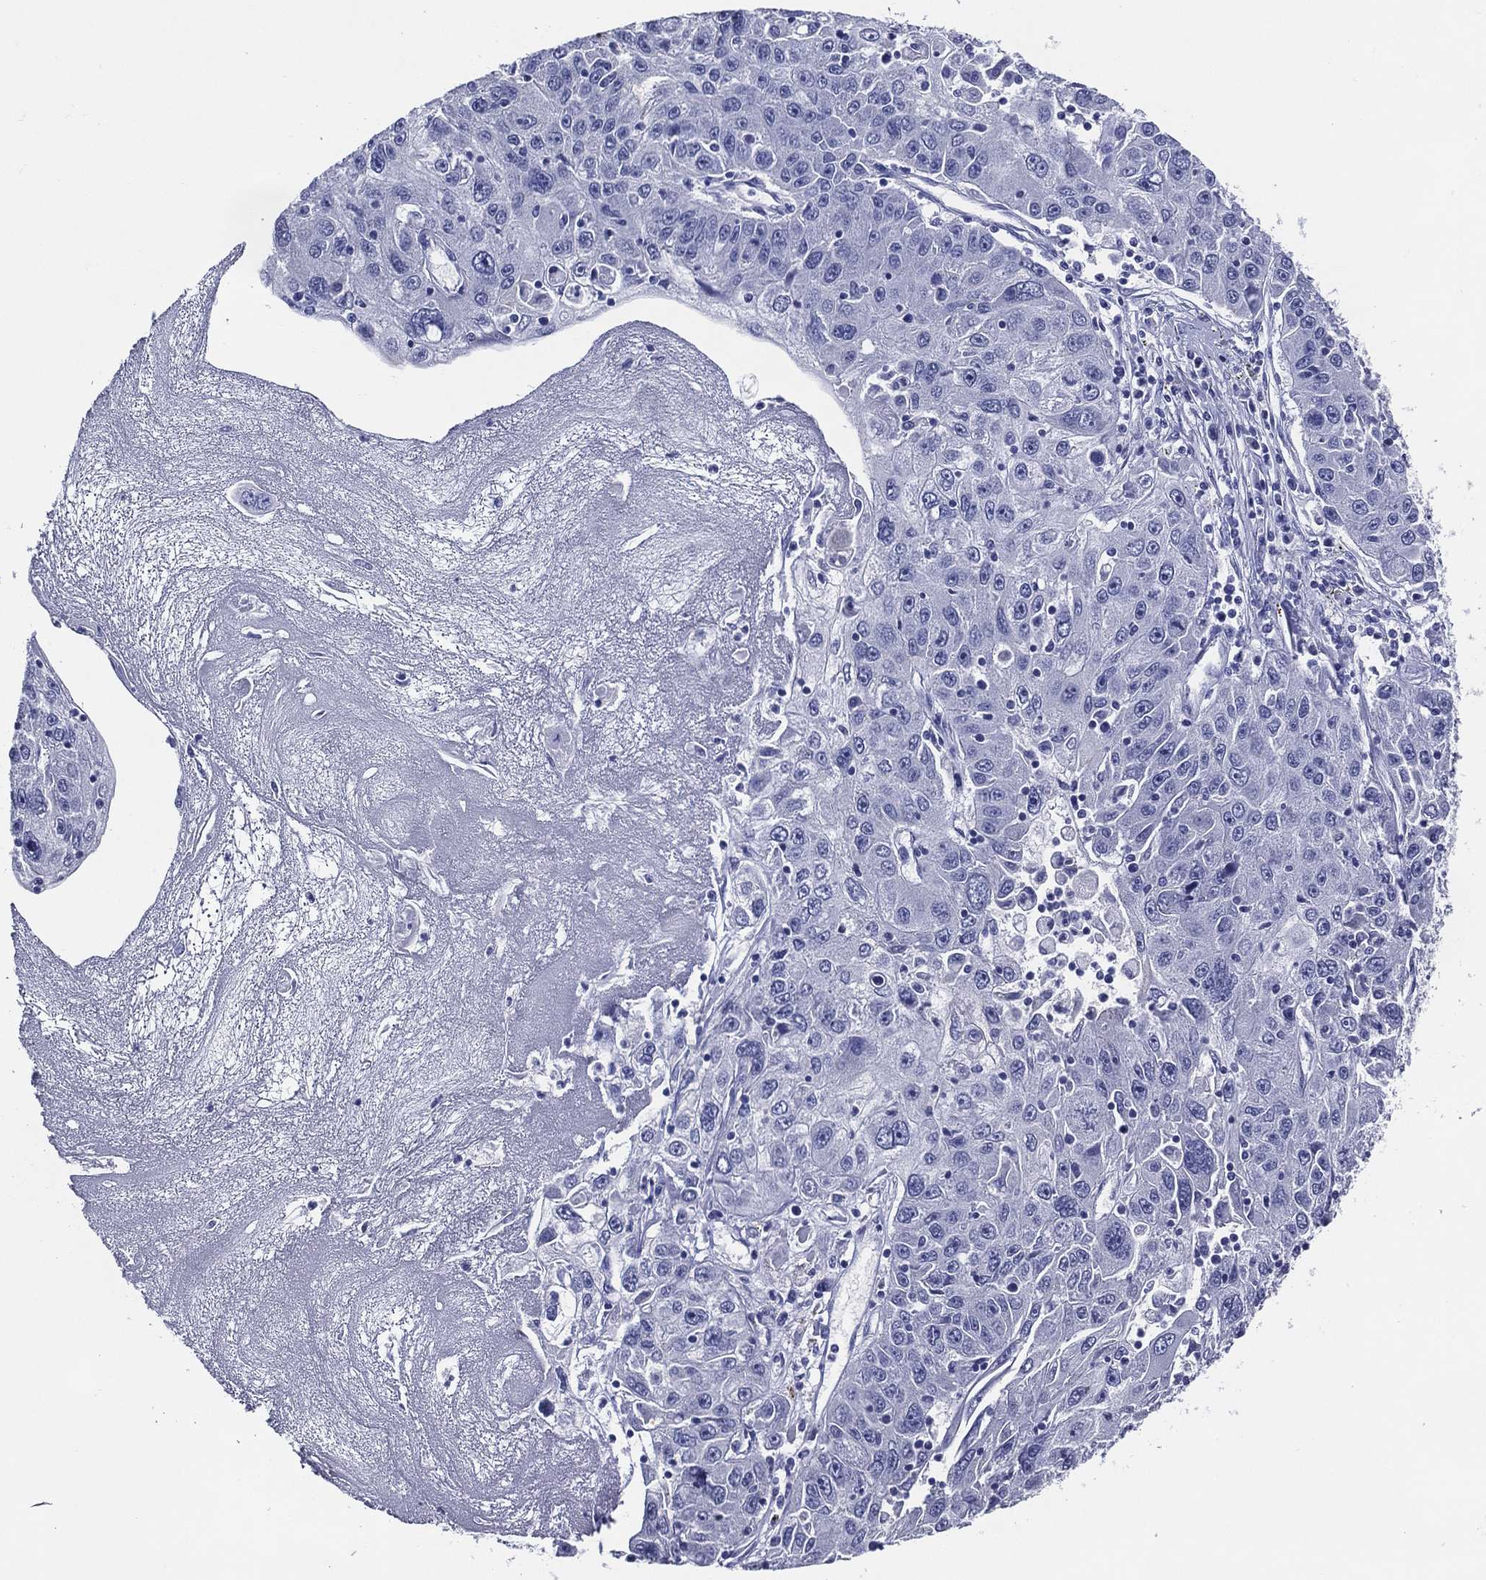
{"staining": {"intensity": "negative", "quantity": "none", "location": "none"}, "tissue": "stomach cancer", "cell_type": "Tumor cells", "image_type": "cancer", "snomed": [{"axis": "morphology", "description": "Adenocarcinoma, NOS"}, {"axis": "topography", "description": "Stomach"}], "caption": "This is an immunohistochemistry (IHC) micrograph of adenocarcinoma (stomach). There is no positivity in tumor cells.", "gene": "ACE2", "patient": {"sex": "male", "age": 56}}